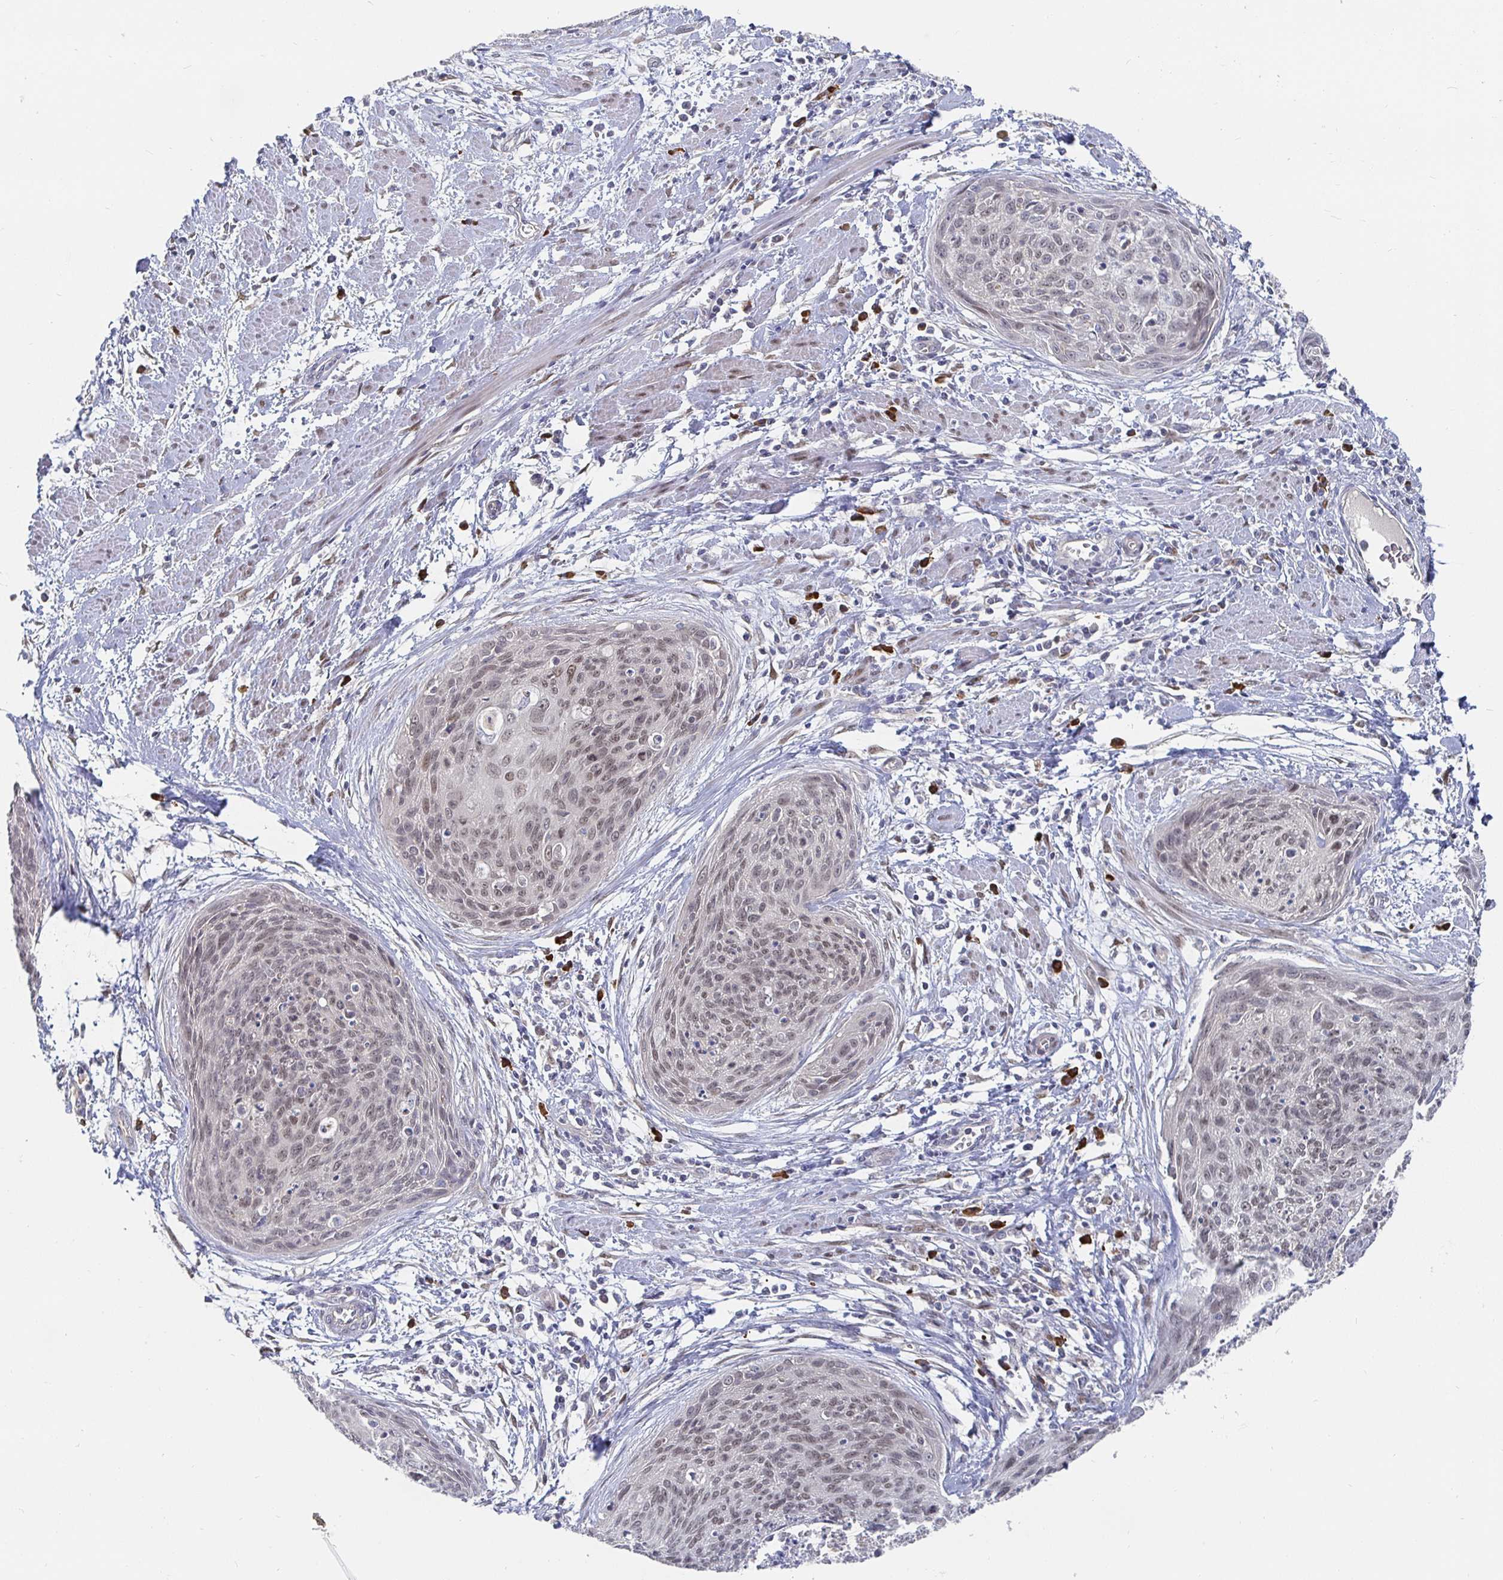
{"staining": {"intensity": "weak", "quantity": ">75%", "location": "nuclear"}, "tissue": "cervical cancer", "cell_type": "Tumor cells", "image_type": "cancer", "snomed": [{"axis": "morphology", "description": "Squamous cell carcinoma, NOS"}, {"axis": "topography", "description": "Cervix"}], "caption": "A brown stain shows weak nuclear expression of a protein in cervical cancer tumor cells. The staining was performed using DAB (3,3'-diaminobenzidine), with brown indicating positive protein expression. Nuclei are stained blue with hematoxylin.", "gene": "MEIS1", "patient": {"sex": "female", "age": 55}}